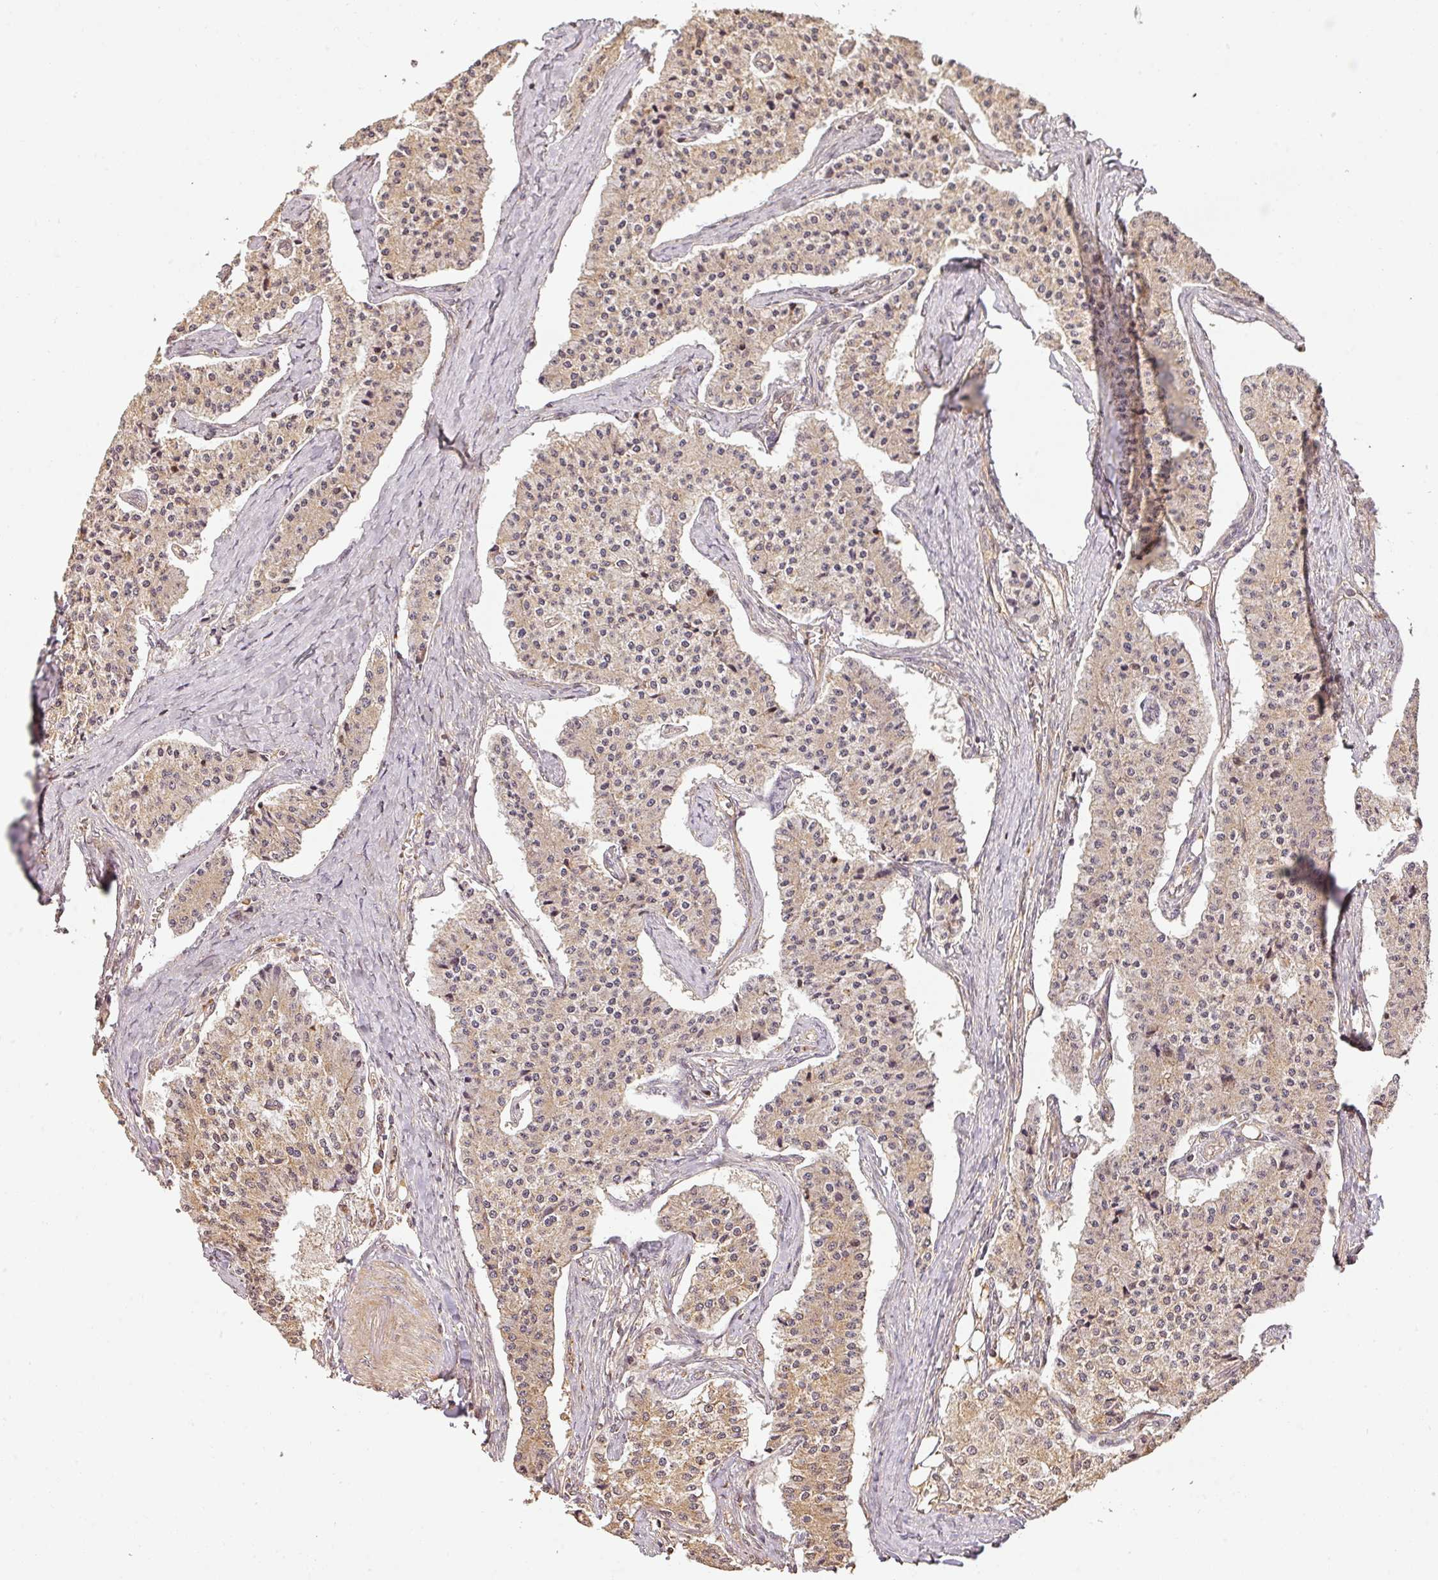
{"staining": {"intensity": "weak", "quantity": "25%-75%", "location": "cytoplasmic/membranous"}, "tissue": "carcinoid", "cell_type": "Tumor cells", "image_type": "cancer", "snomed": [{"axis": "morphology", "description": "Carcinoid, malignant, NOS"}, {"axis": "topography", "description": "Colon"}], "caption": "Carcinoid (malignant) stained with IHC displays weak cytoplasmic/membranous positivity in about 25%-75% of tumor cells.", "gene": "BPIFB3", "patient": {"sex": "female", "age": 52}}